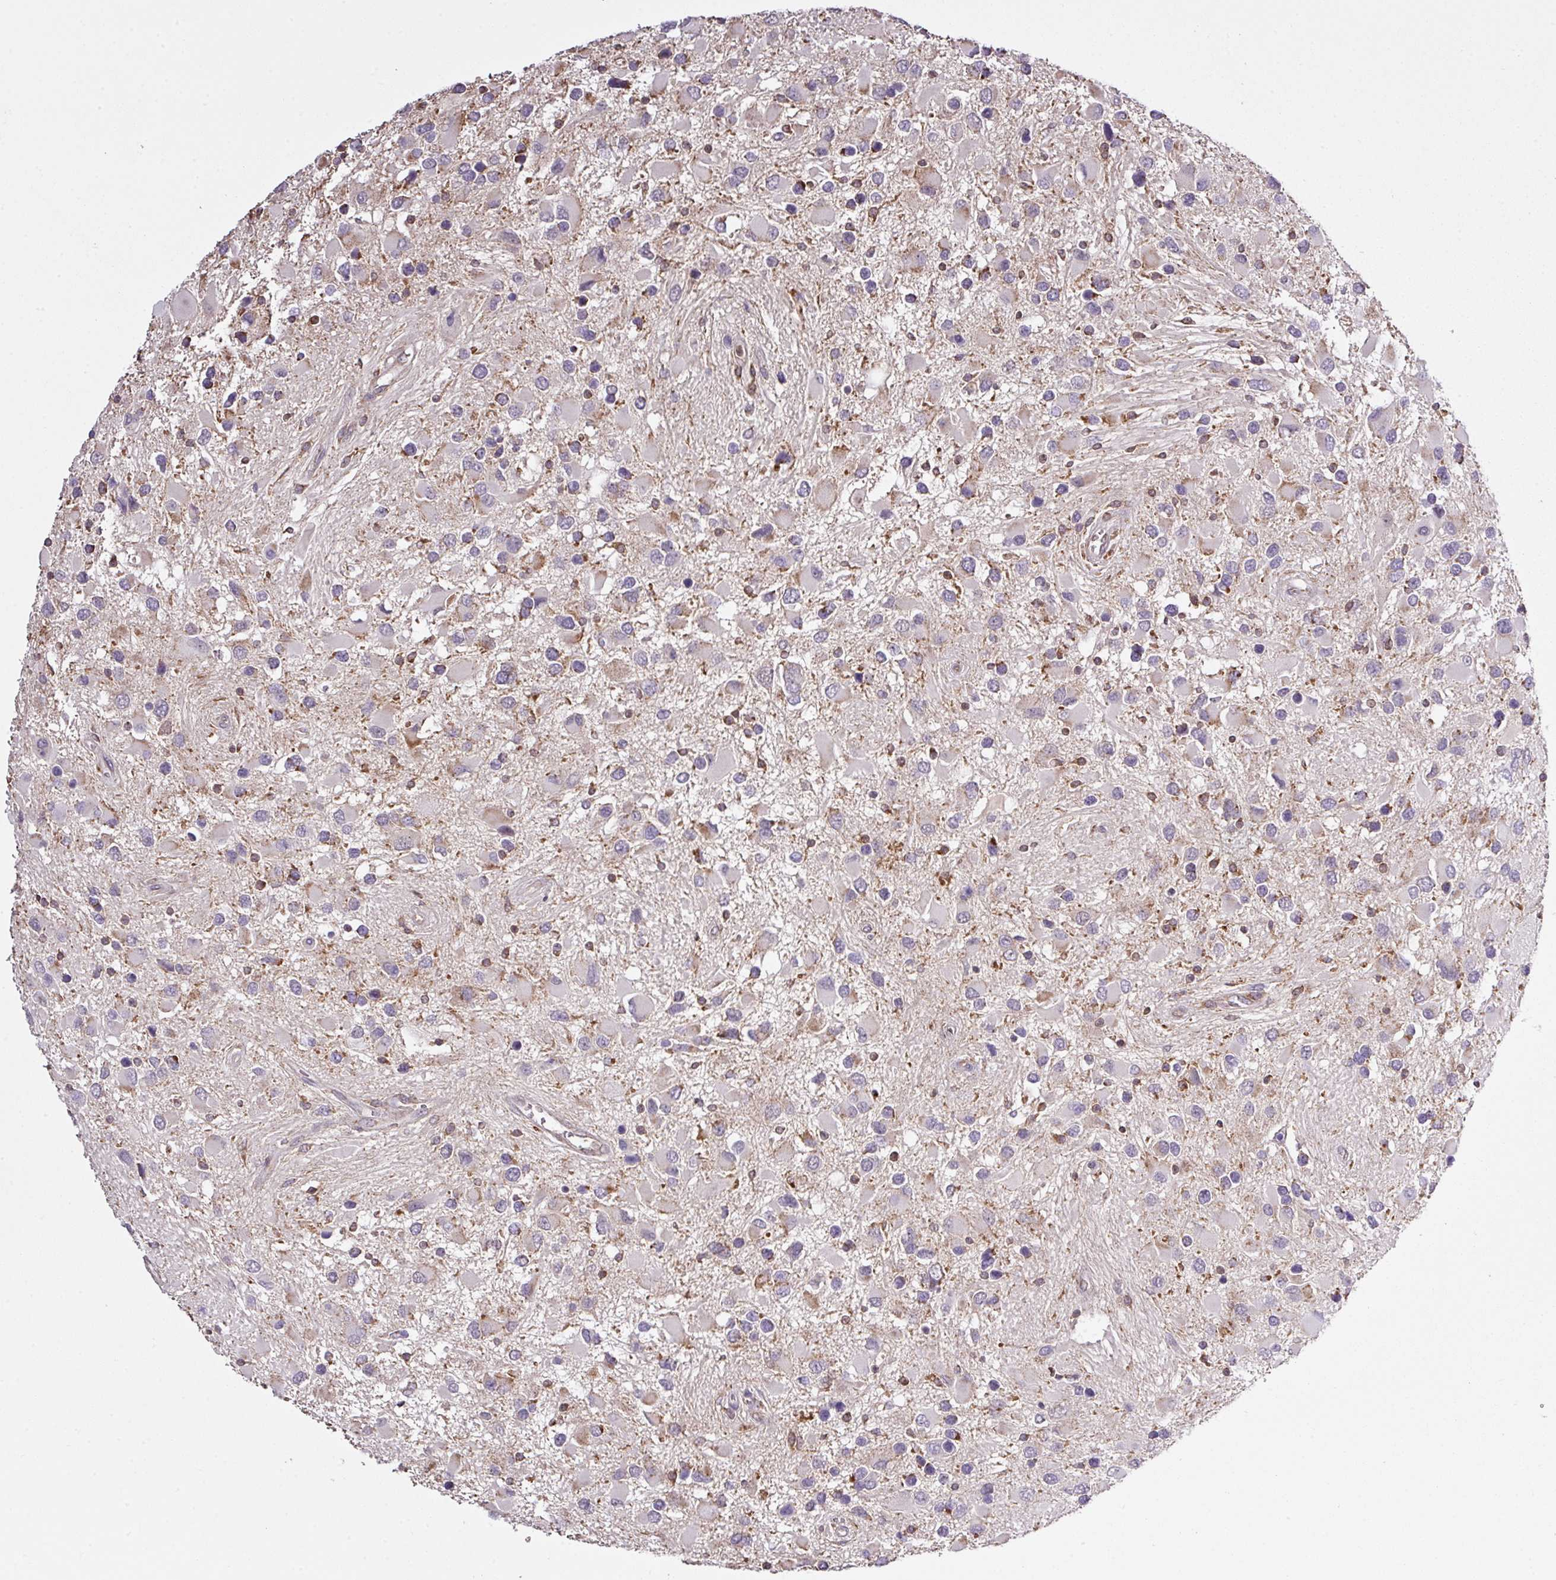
{"staining": {"intensity": "negative", "quantity": "none", "location": "none"}, "tissue": "glioma", "cell_type": "Tumor cells", "image_type": "cancer", "snomed": [{"axis": "morphology", "description": "Glioma, malignant, High grade"}, {"axis": "topography", "description": "Brain"}], "caption": "IHC micrograph of human glioma stained for a protein (brown), which reveals no positivity in tumor cells. The staining was performed using DAB (3,3'-diaminobenzidine) to visualize the protein expression in brown, while the nuclei were stained in blue with hematoxylin (Magnification: 20x).", "gene": "SMCO4", "patient": {"sex": "male", "age": 53}}